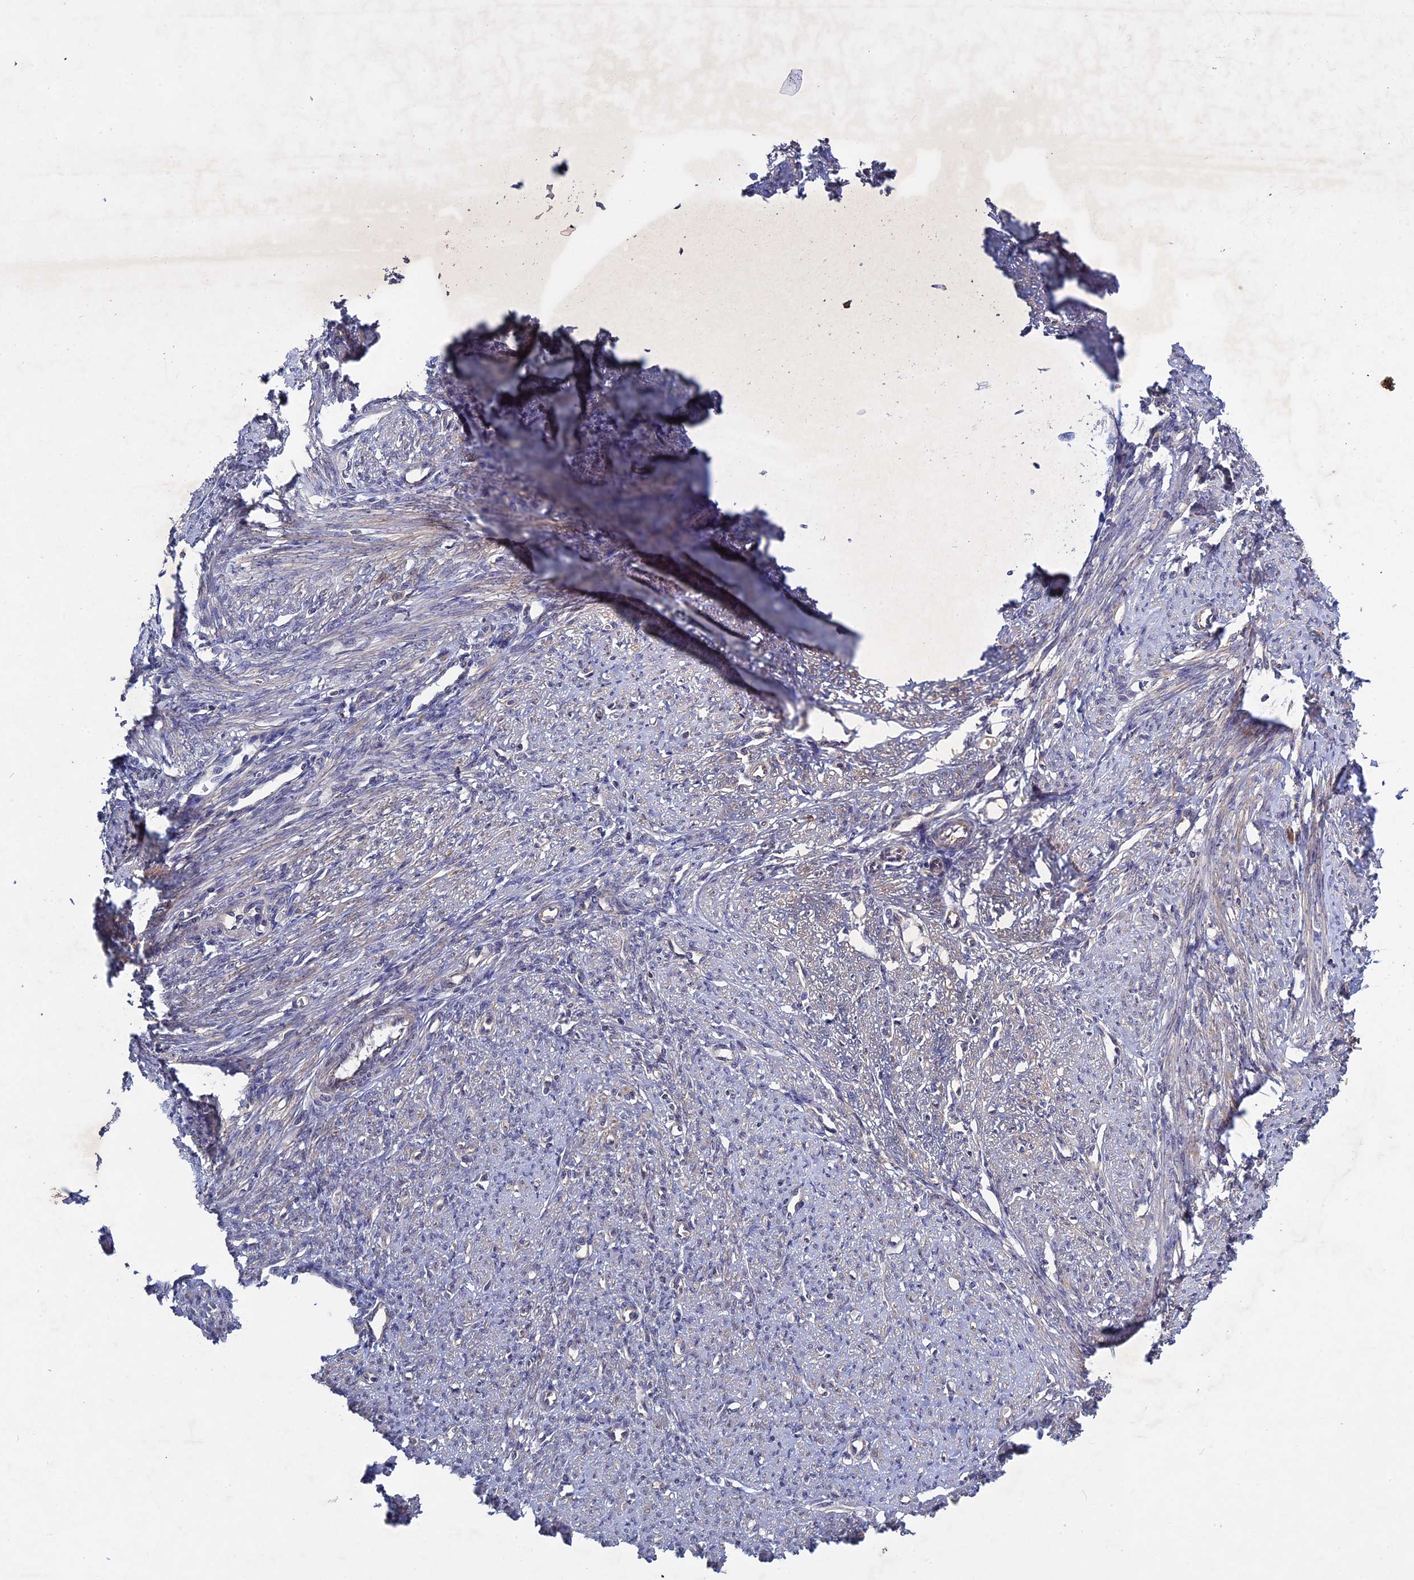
{"staining": {"intensity": "moderate", "quantity": "<25%", "location": "cytoplasmic/membranous"}, "tissue": "smooth muscle", "cell_type": "Smooth muscle cells", "image_type": "normal", "snomed": [{"axis": "morphology", "description": "Normal tissue, NOS"}, {"axis": "topography", "description": "Smooth muscle"}, {"axis": "topography", "description": "Uterus"}], "caption": "This image displays immunohistochemistry (IHC) staining of normal human smooth muscle, with low moderate cytoplasmic/membranous staining in about <25% of smooth muscle cells.", "gene": "RAB15", "patient": {"sex": "female", "age": 59}}